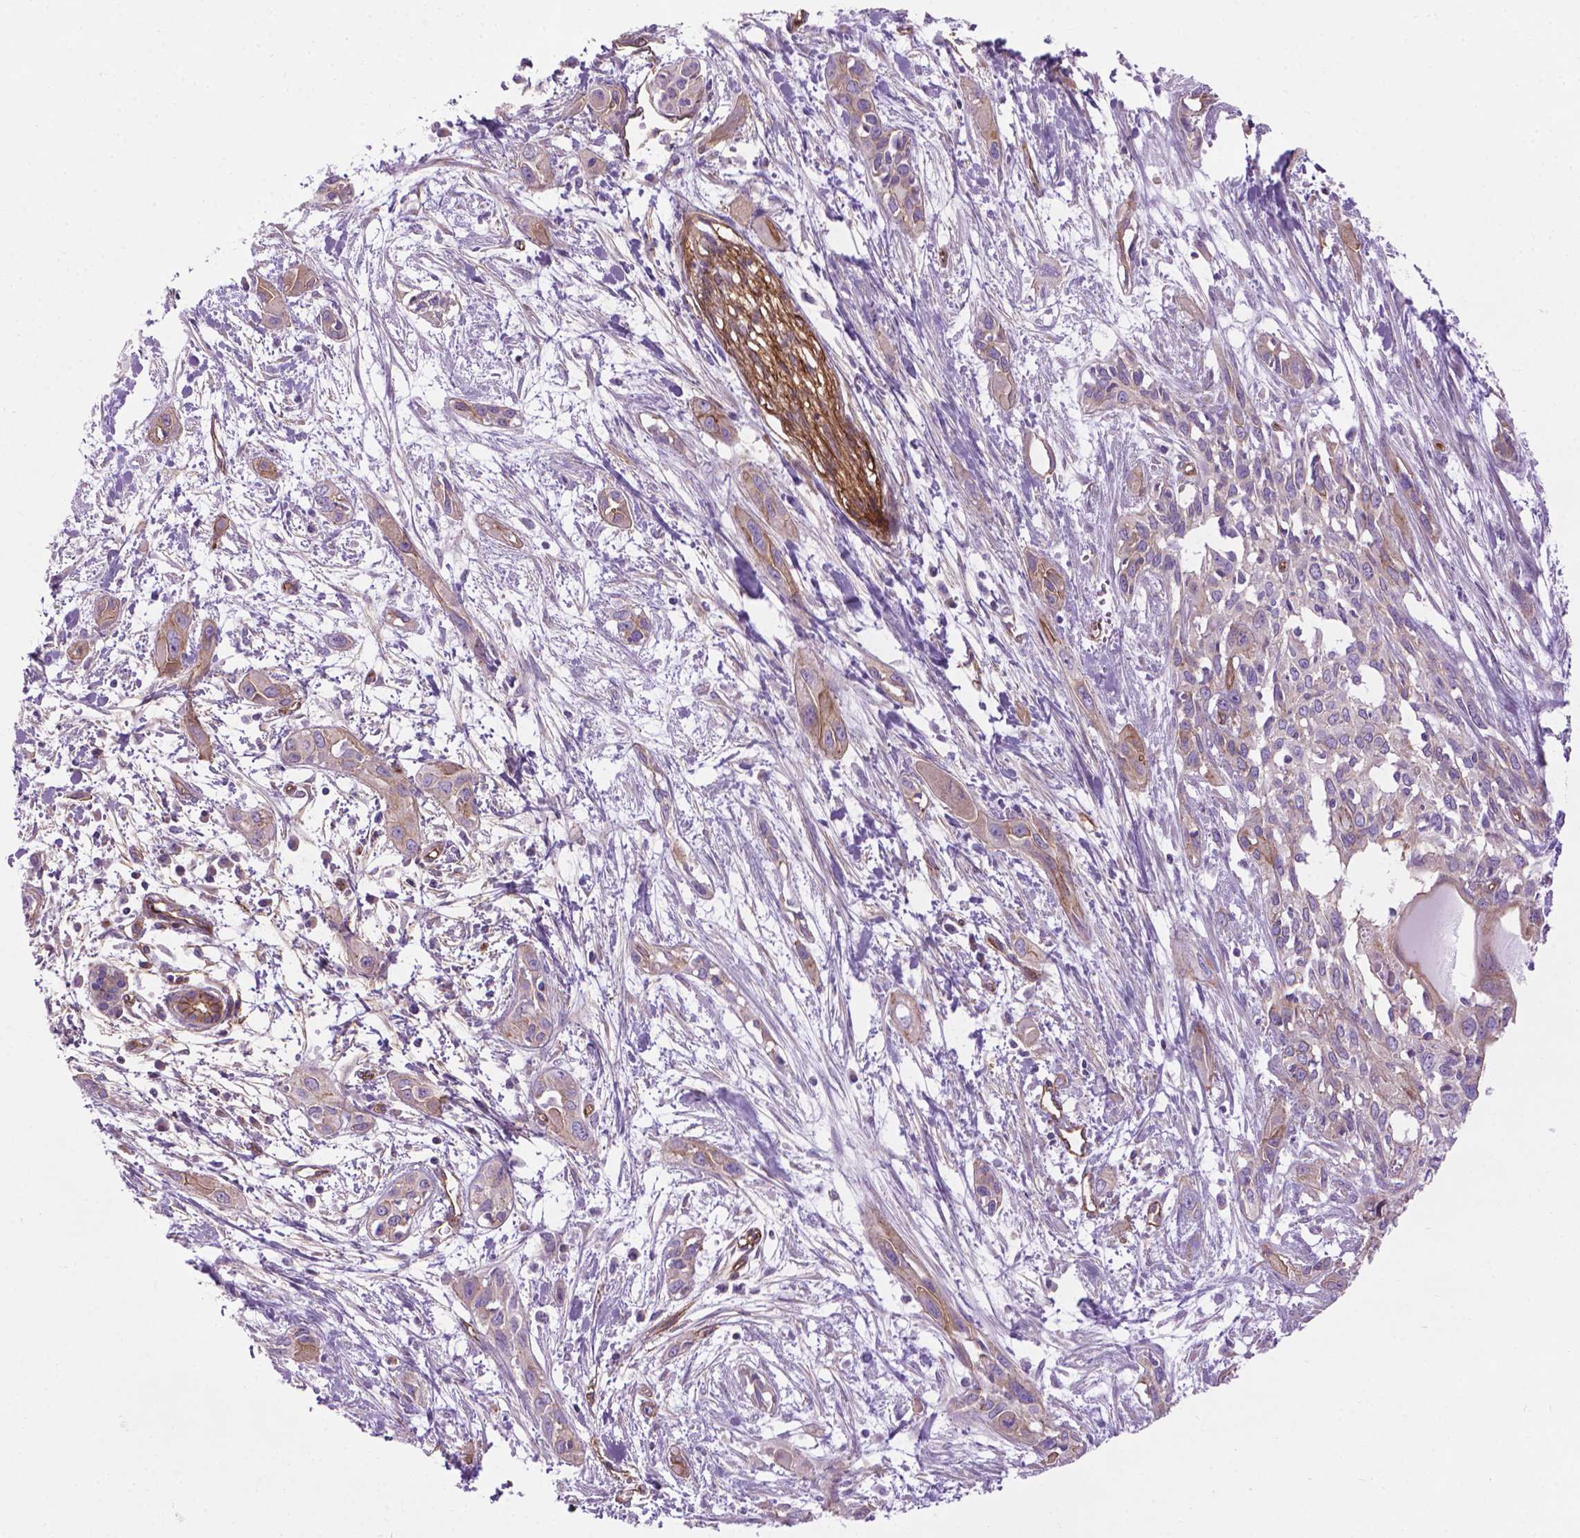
{"staining": {"intensity": "weak", "quantity": "25%-75%", "location": "cytoplasmic/membranous"}, "tissue": "pancreatic cancer", "cell_type": "Tumor cells", "image_type": "cancer", "snomed": [{"axis": "morphology", "description": "Adenocarcinoma, NOS"}, {"axis": "topography", "description": "Pancreas"}], "caption": "Weak cytoplasmic/membranous protein expression is identified in approximately 25%-75% of tumor cells in adenocarcinoma (pancreatic).", "gene": "TENT5A", "patient": {"sex": "female", "age": 55}}